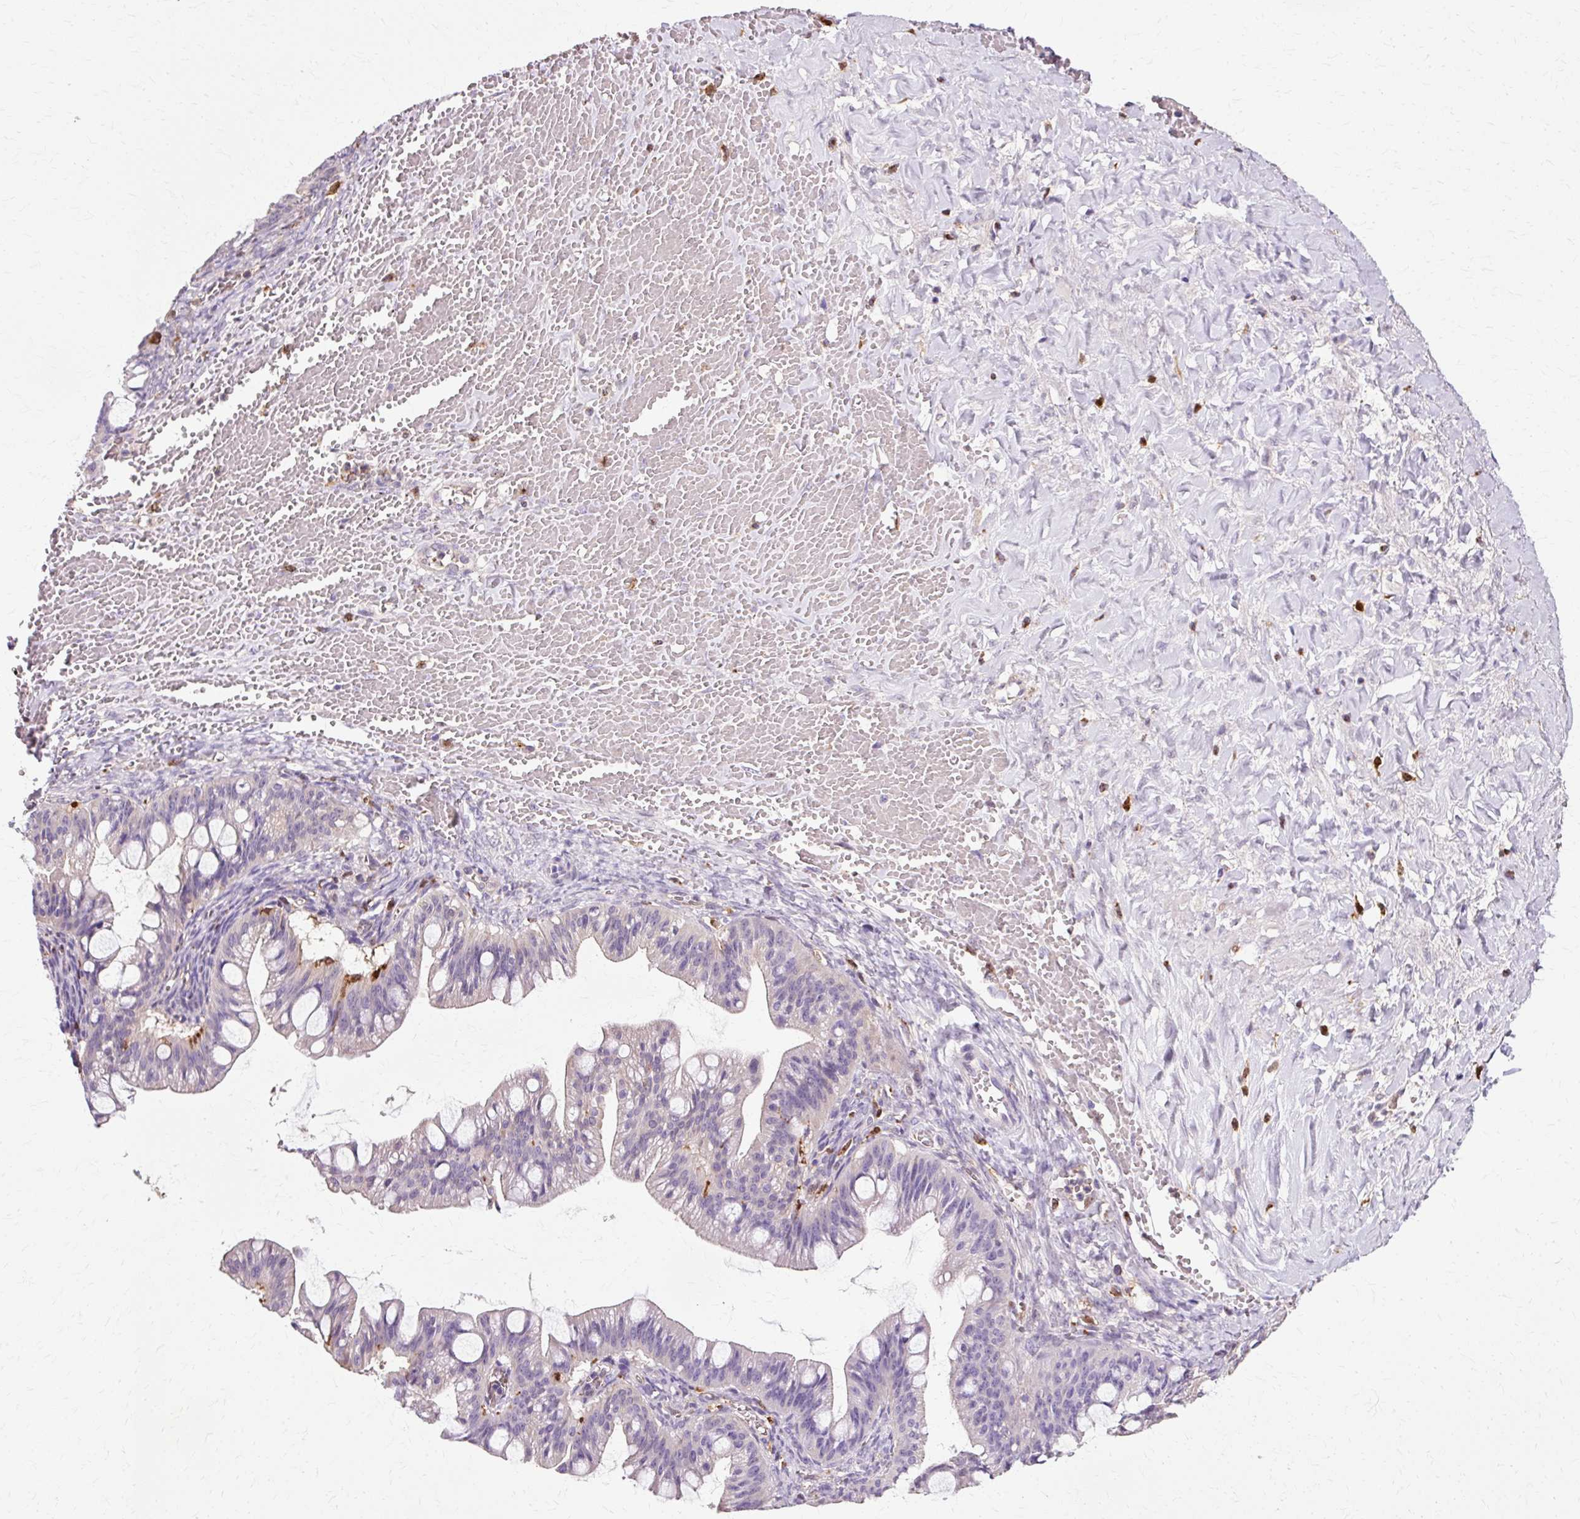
{"staining": {"intensity": "negative", "quantity": "none", "location": "none"}, "tissue": "ovarian cancer", "cell_type": "Tumor cells", "image_type": "cancer", "snomed": [{"axis": "morphology", "description": "Cystadenocarcinoma, mucinous, NOS"}, {"axis": "topography", "description": "Ovary"}], "caption": "Immunohistochemistry (IHC) image of ovarian cancer (mucinous cystadenocarcinoma) stained for a protein (brown), which displays no staining in tumor cells.", "gene": "GPX1", "patient": {"sex": "female", "age": 73}}